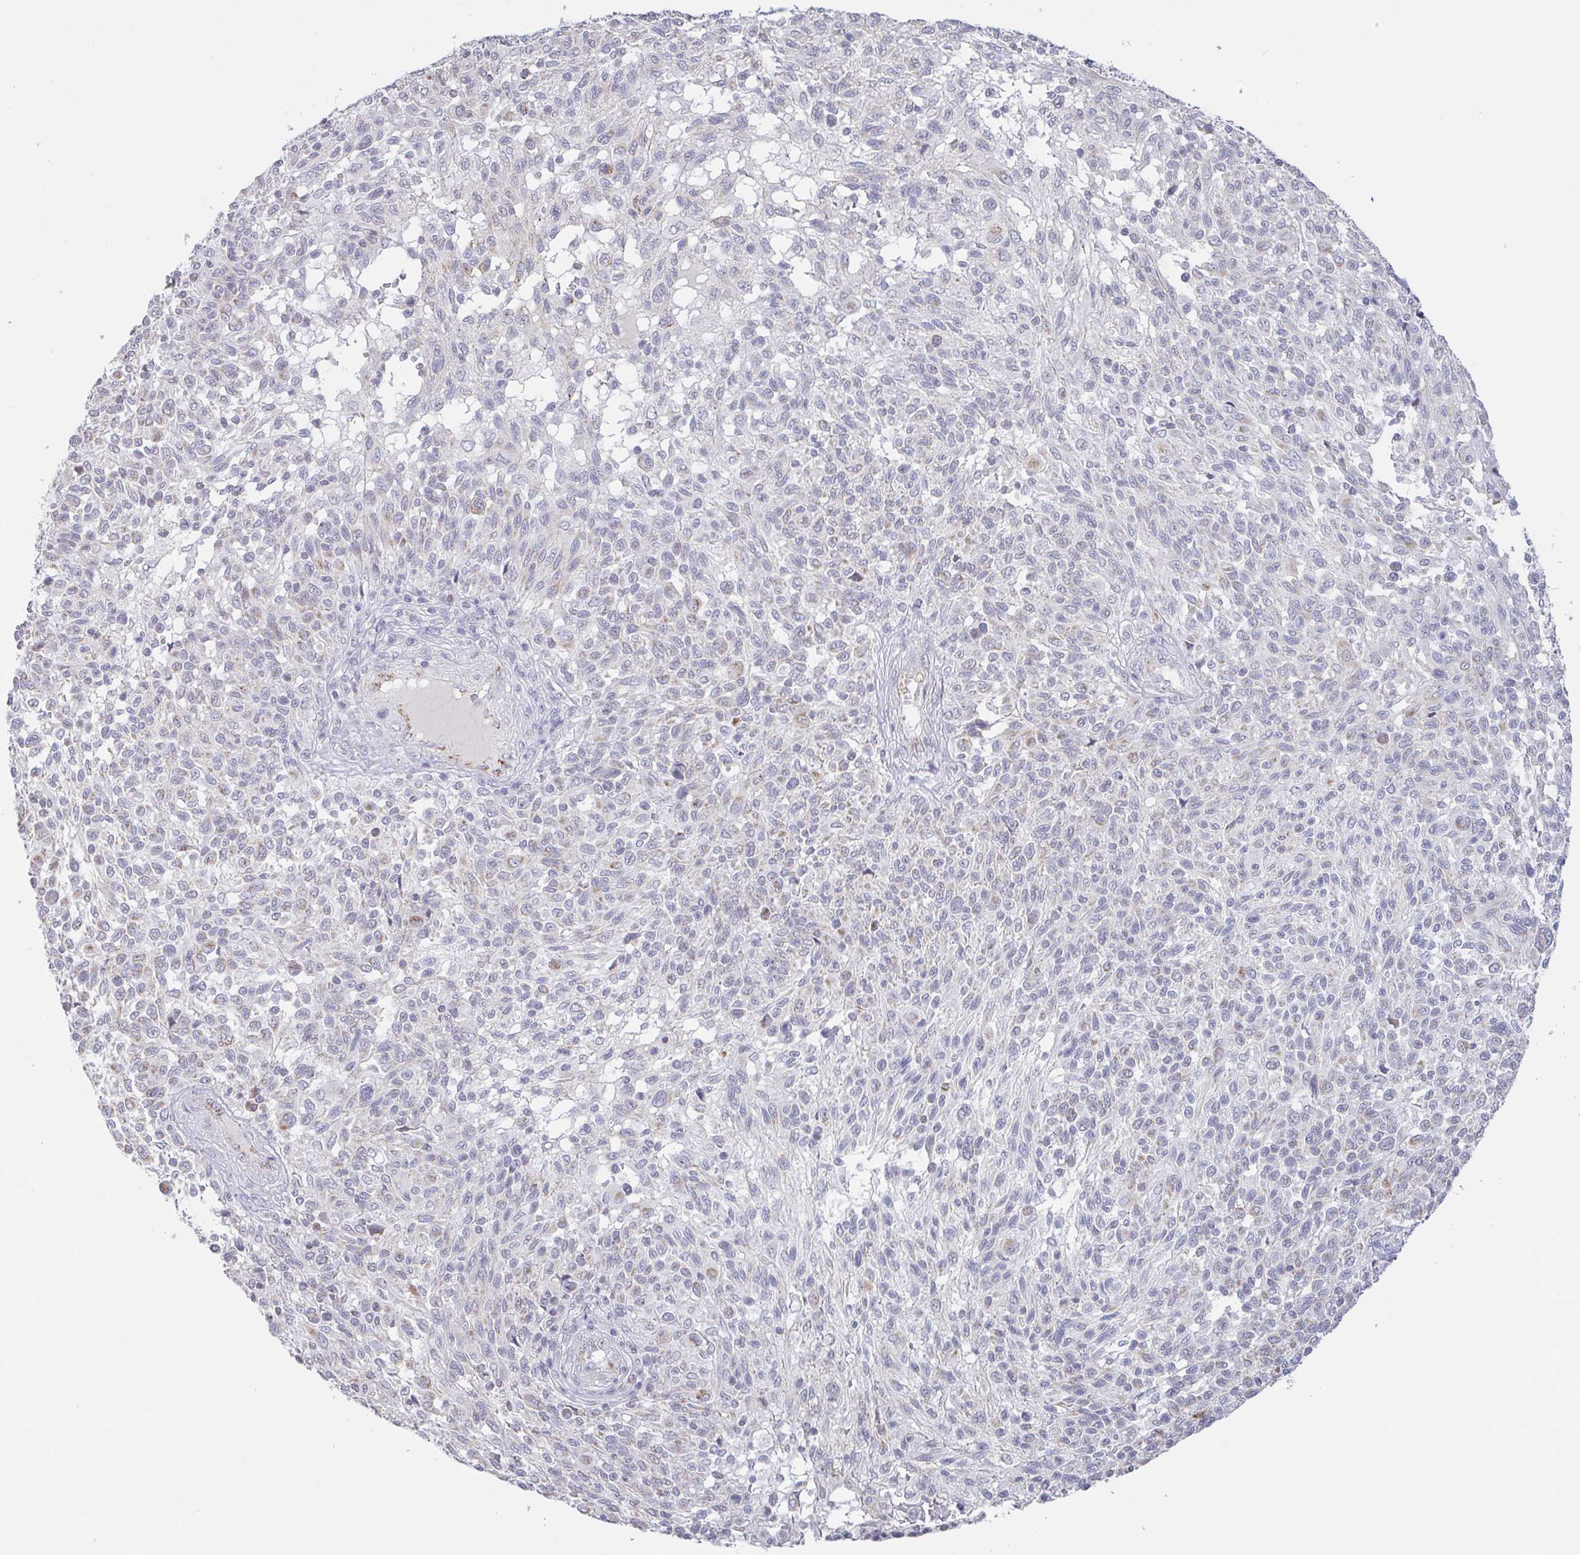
{"staining": {"intensity": "negative", "quantity": "none", "location": "none"}, "tissue": "melanoma", "cell_type": "Tumor cells", "image_type": "cancer", "snomed": [{"axis": "morphology", "description": "Malignant melanoma, NOS"}, {"axis": "topography", "description": "Skin"}], "caption": "The histopathology image shows no significant expression in tumor cells of malignant melanoma.", "gene": "PLCD4", "patient": {"sex": "male", "age": 66}}